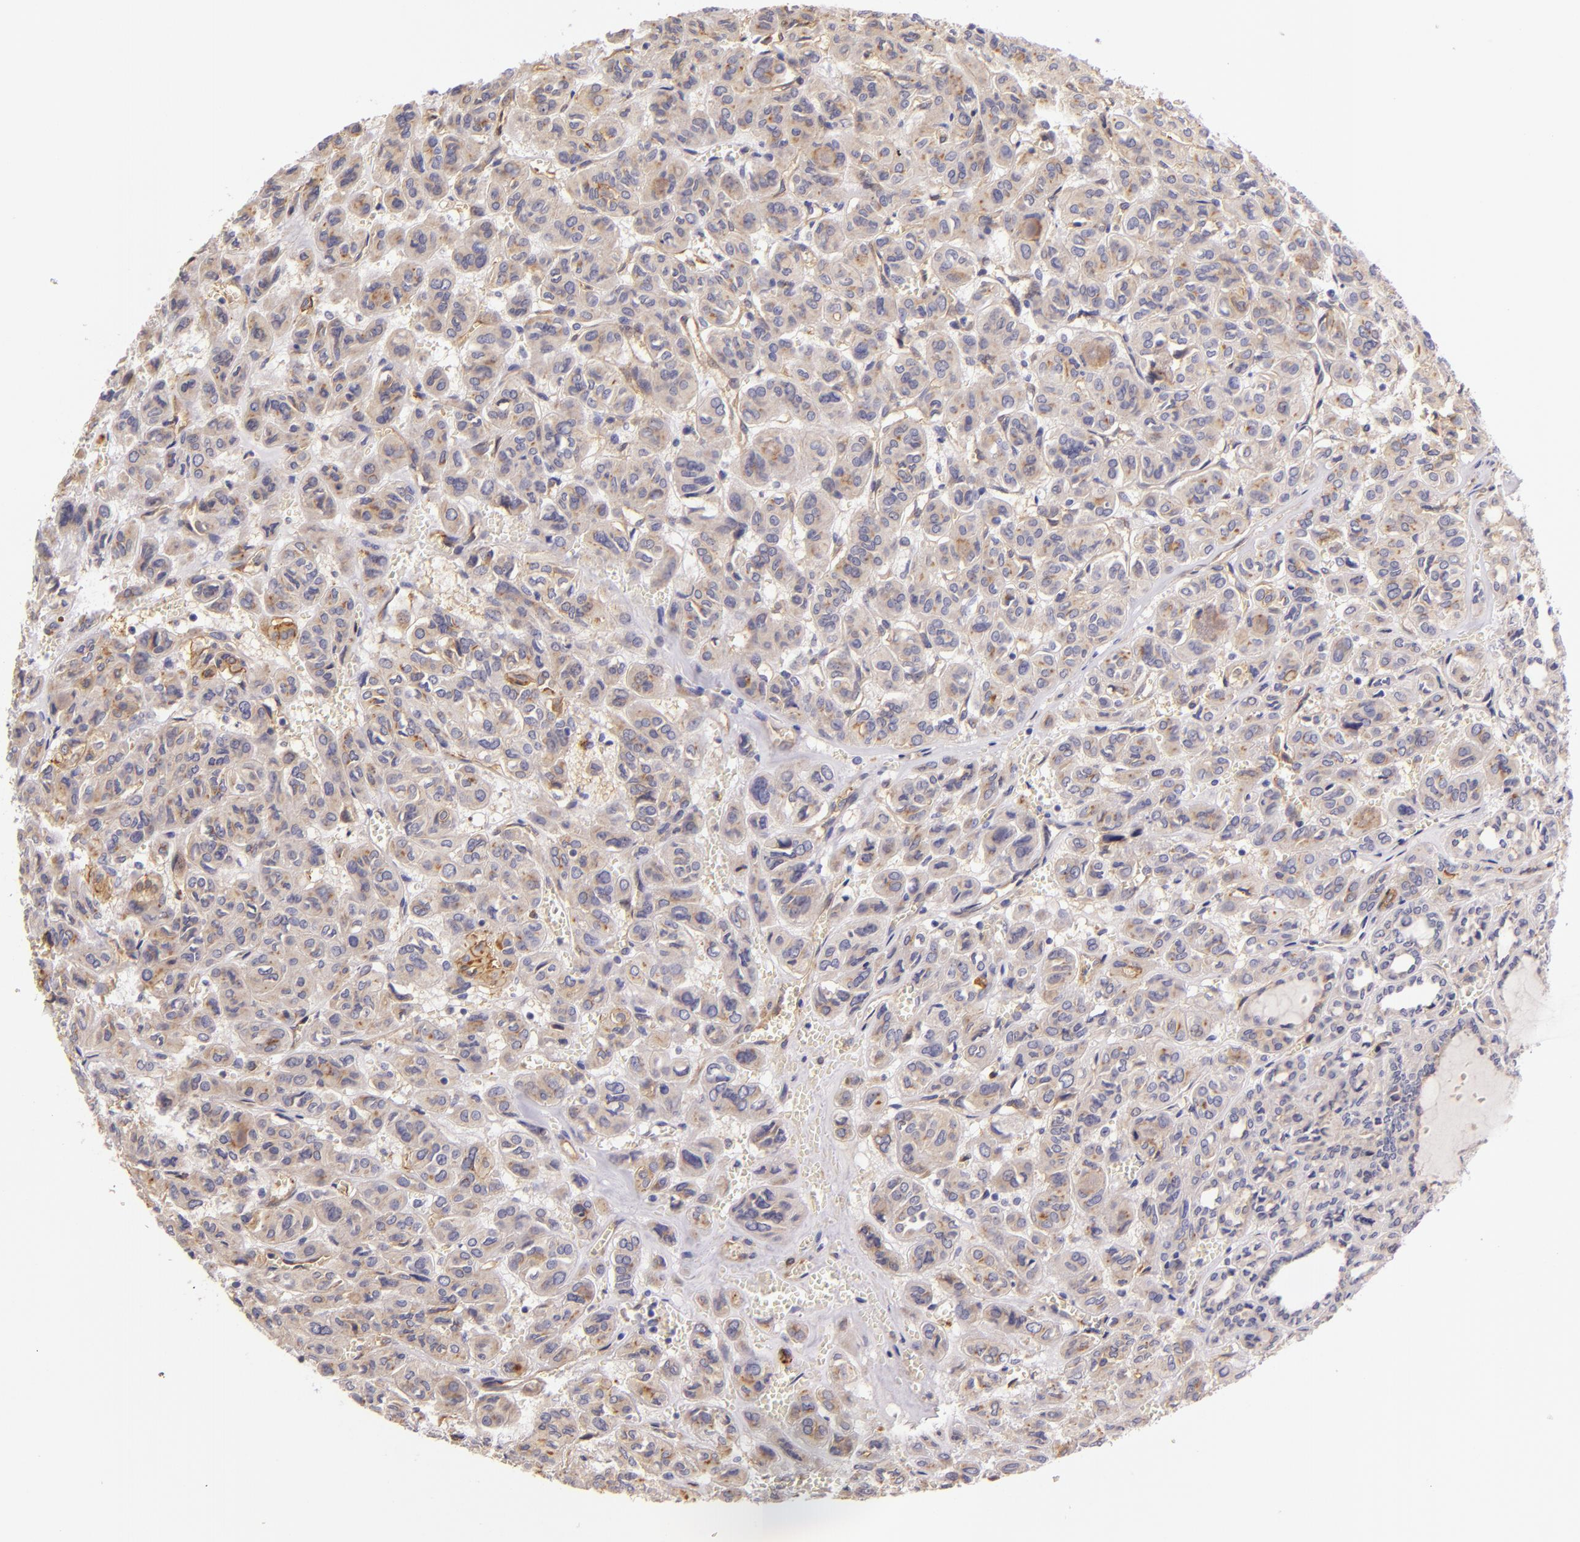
{"staining": {"intensity": "weak", "quantity": ">75%", "location": "cytoplasmic/membranous"}, "tissue": "thyroid cancer", "cell_type": "Tumor cells", "image_type": "cancer", "snomed": [{"axis": "morphology", "description": "Follicular adenoma carcinoma, NOS"}, {"axis": "topography", "description": "Thyroid gland"}], "caption": "Immunohistochemistry histopathology image of neoplastic tissue: thyroid cancer stained using immunohistochemistry displays low levels of weak protein expression localized specifically in the cytoplasmic/membranous of tumor cells, appearing as a cytoplasmic/membranous brown color.", "gene": "CTSF", "patient": {"sex": "female", "age": 71}}